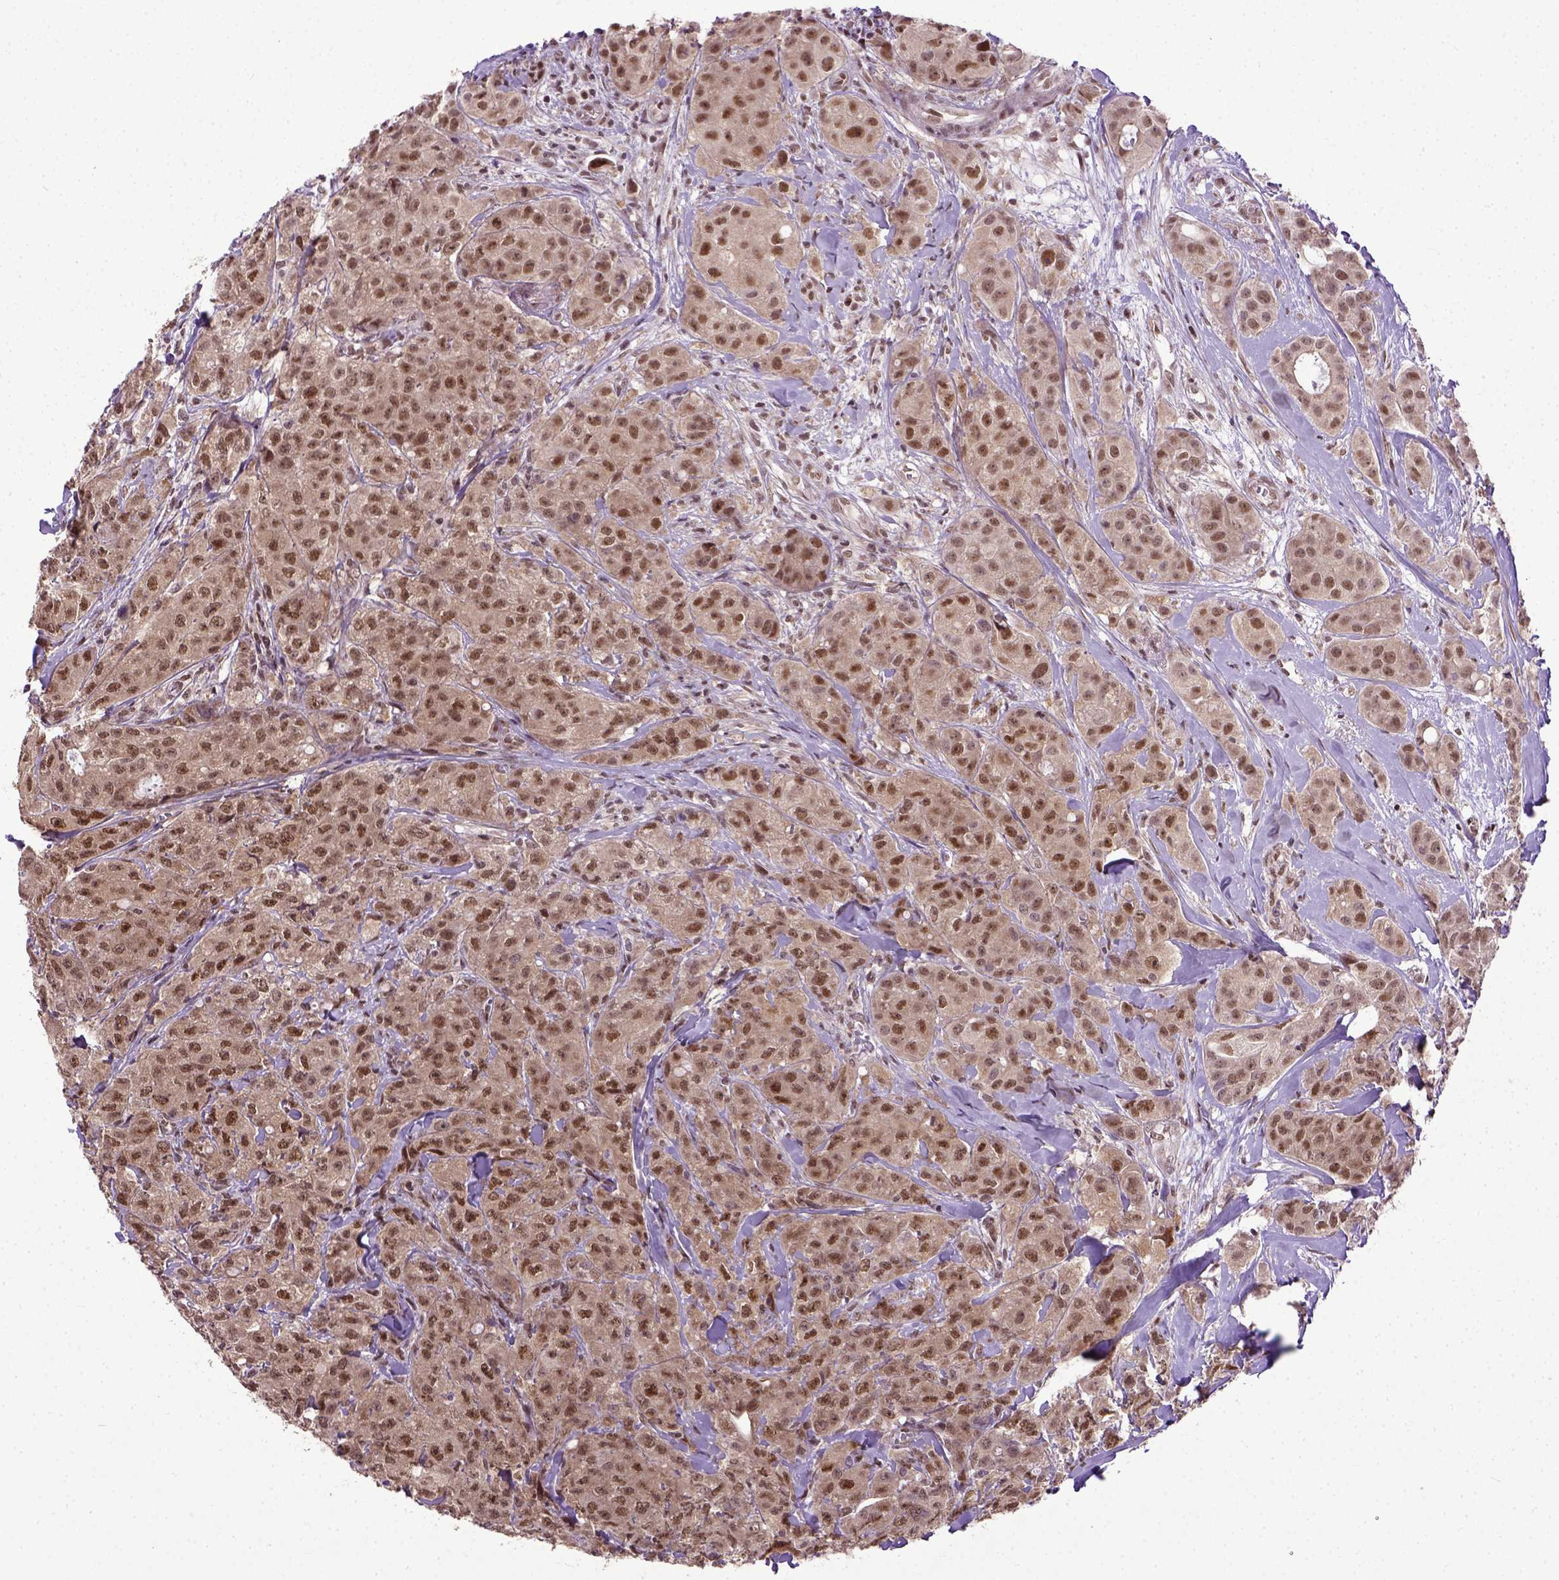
{"staining": {"intensity": "moderate", "quantity": ">75%", "location": "nuclear"}, "tissue": "breast cancer", "cell_type": "Tumor cells", "image_type": "cancer", "snomed": [{"axis": "morphology", "description": "Duct carcinoma"}, {"axis": "topography", "description": "Breast"}], "caption": "Breast cancer was stained to show a protein in brown. There is medium levels of moderate nuclear staining in approximately >75% of tumor cells.", "gene": "UBA3", "patient": {"sex": "female", "age": 43}}